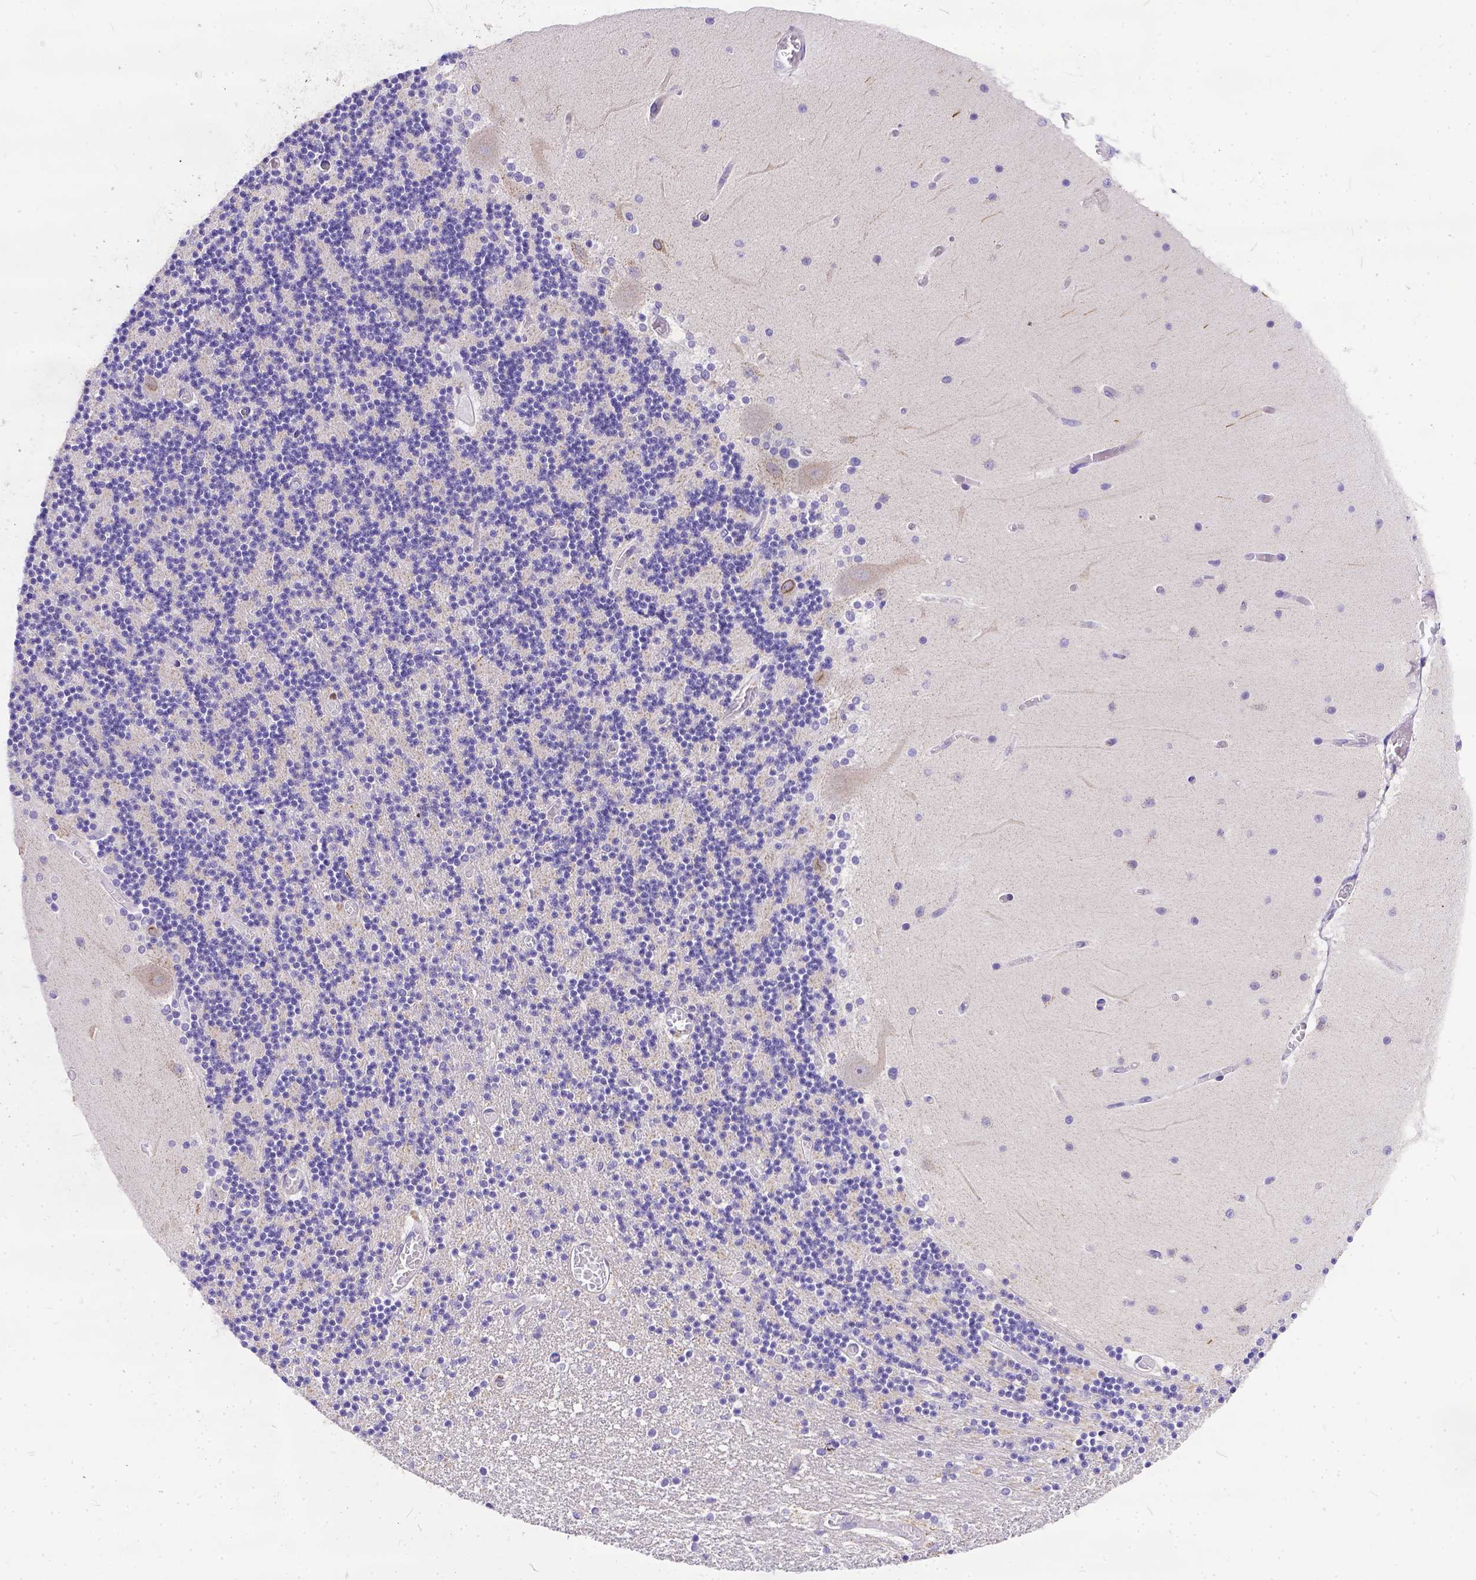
{"staining": {"intensity": "moderate", "quantity": "<25%", "location": "cytoplasmic/membranous"}, "tissue": "cerebellum", "cell_type": "Cells in granular layer", "image_type": "normal", "snomed": [{"axis": "morphology", "description": "Normal tissue, NOS"}, {"axis": "topography", "description": "Cerebellum"}], "caption": "This image shows immunohistochemistry (IHC) staining of normal human cerebellum, with low moderate cytoplasmic/membranous positivity in approximately <25% of cells in granular layer.", "gene": "DLEC1", "patient": {"sex": "female", "age": 28}}